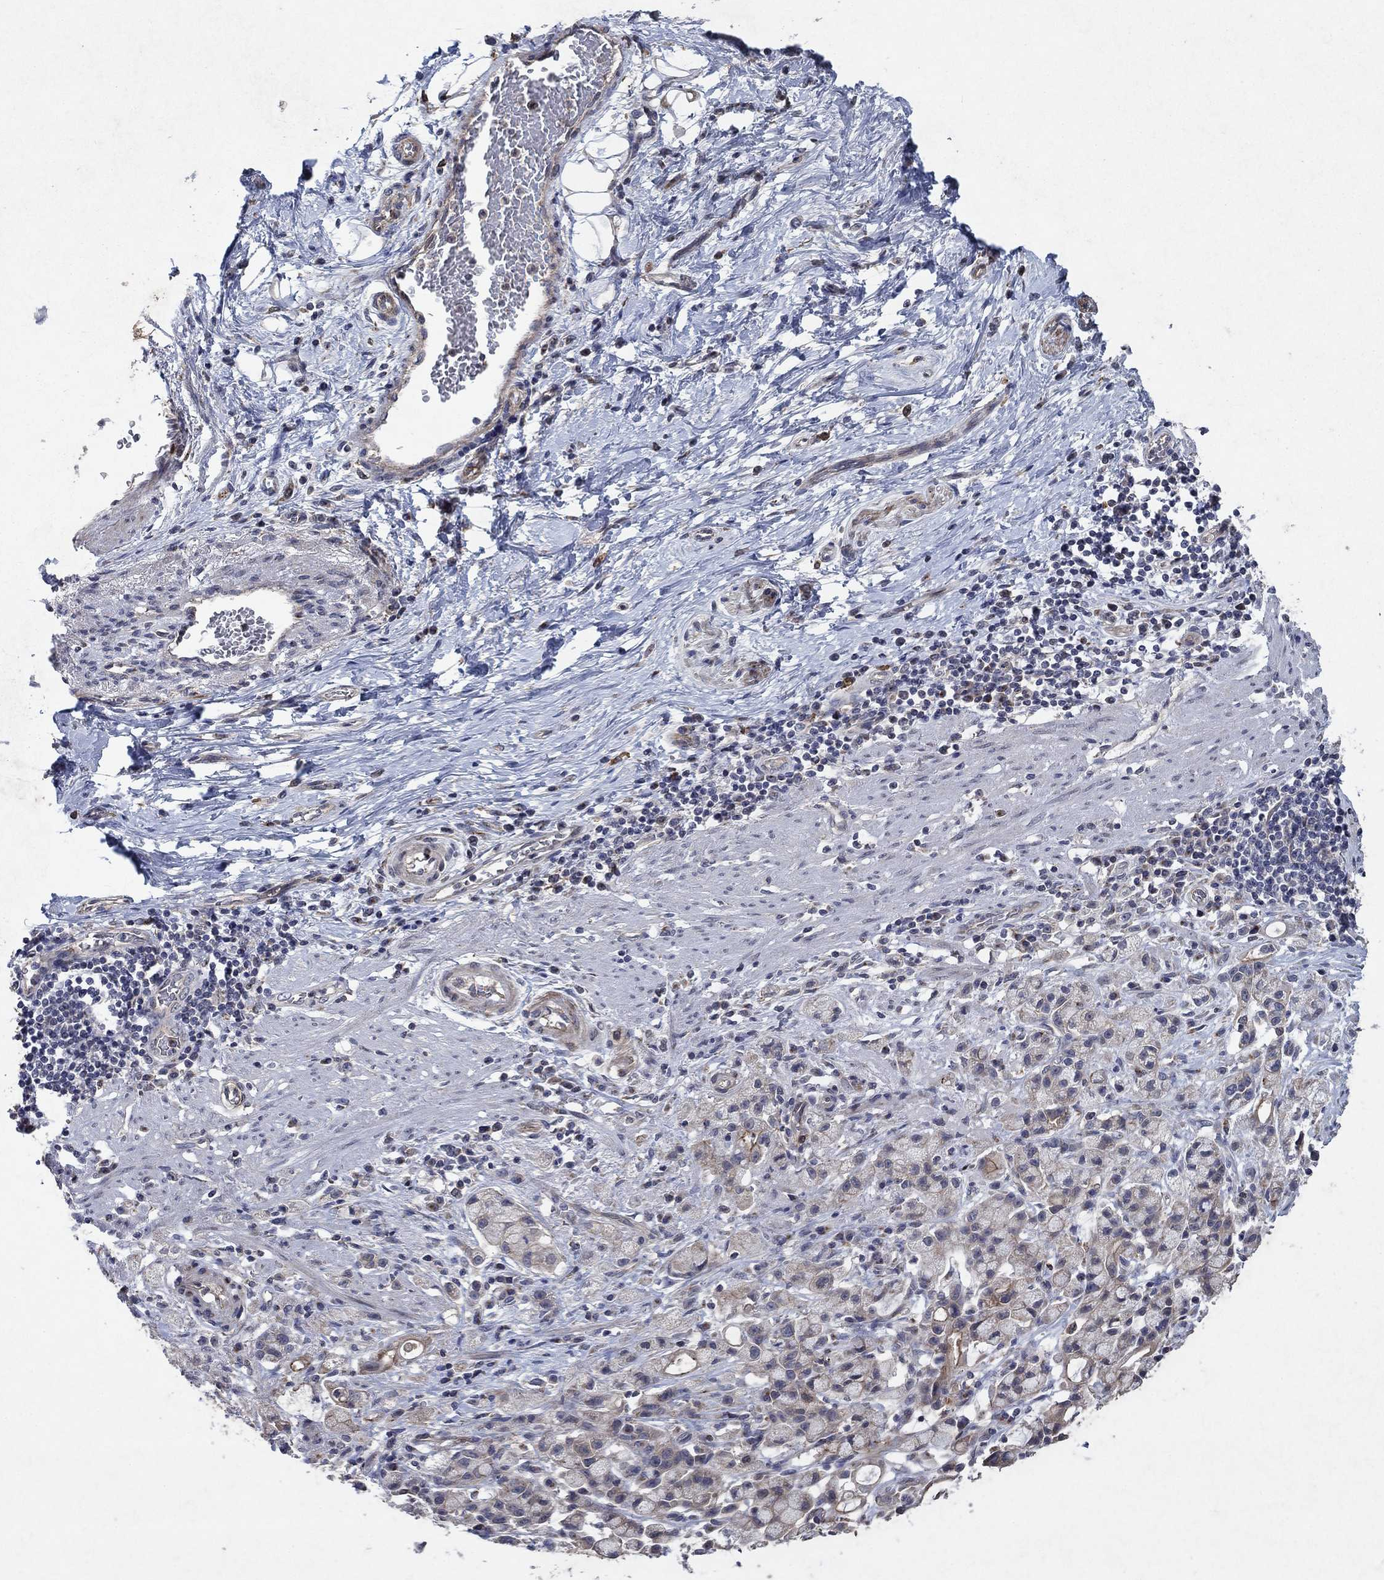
{"staining": {"intensity": "strong", "quantity": "<25%", "location": "cytoplasmic/membranous"}, "tissue": "stomach cancer", "cell_type": "Tumor cells", "image_type": "cancer", "snomed": [{"axis": "morphology", "description": "Adenocarcinoma, NOS"}, {"axis": "topography", "description": "Stomach"}], "caption": "Human stomach cancer stained with a brown dye exhibits strong cytoplasmic/membranous positive expression in about <25% of tumor cells.", "gene": "FRG1", "patient": {"sex": "male", "age": 58}}